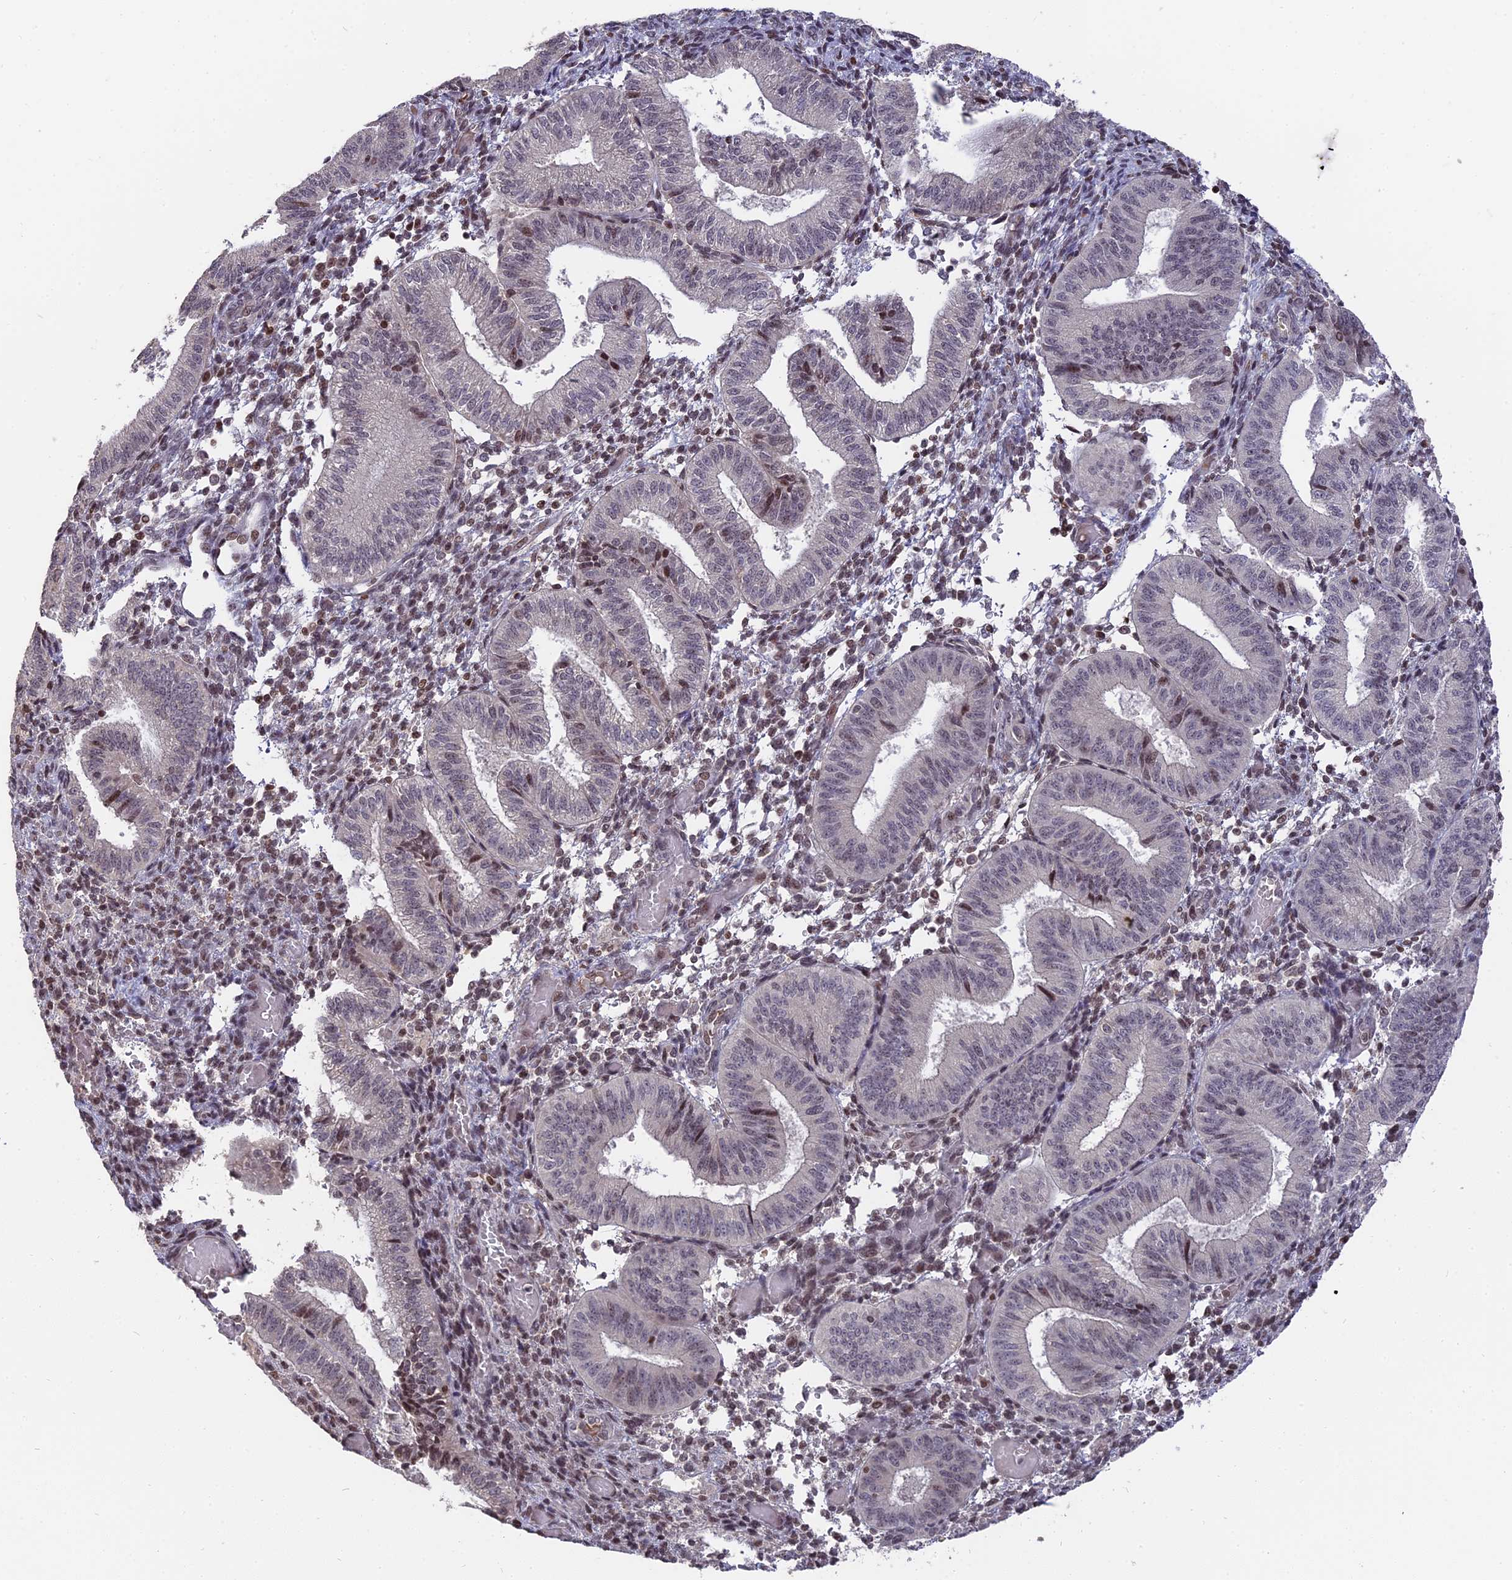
{"staining": {"intensity": "negative", "quantity": "none", "location": "none"}, "tissue": "endometrium", "cell_type": "Cells in endometrial stroma", "image_type": "normal", "snomed": [{"axis": "morphology", "description": "Normal tissue, NOS"}, {"axis": "topography", "description": "Endometrium"}], "caption": "Photomicrograph shows no protein expression in cells in endometrial stroma of unremarkable endometrium.", "gene": "NR1H3", "patient": {"sex": "female", "age": 34}}